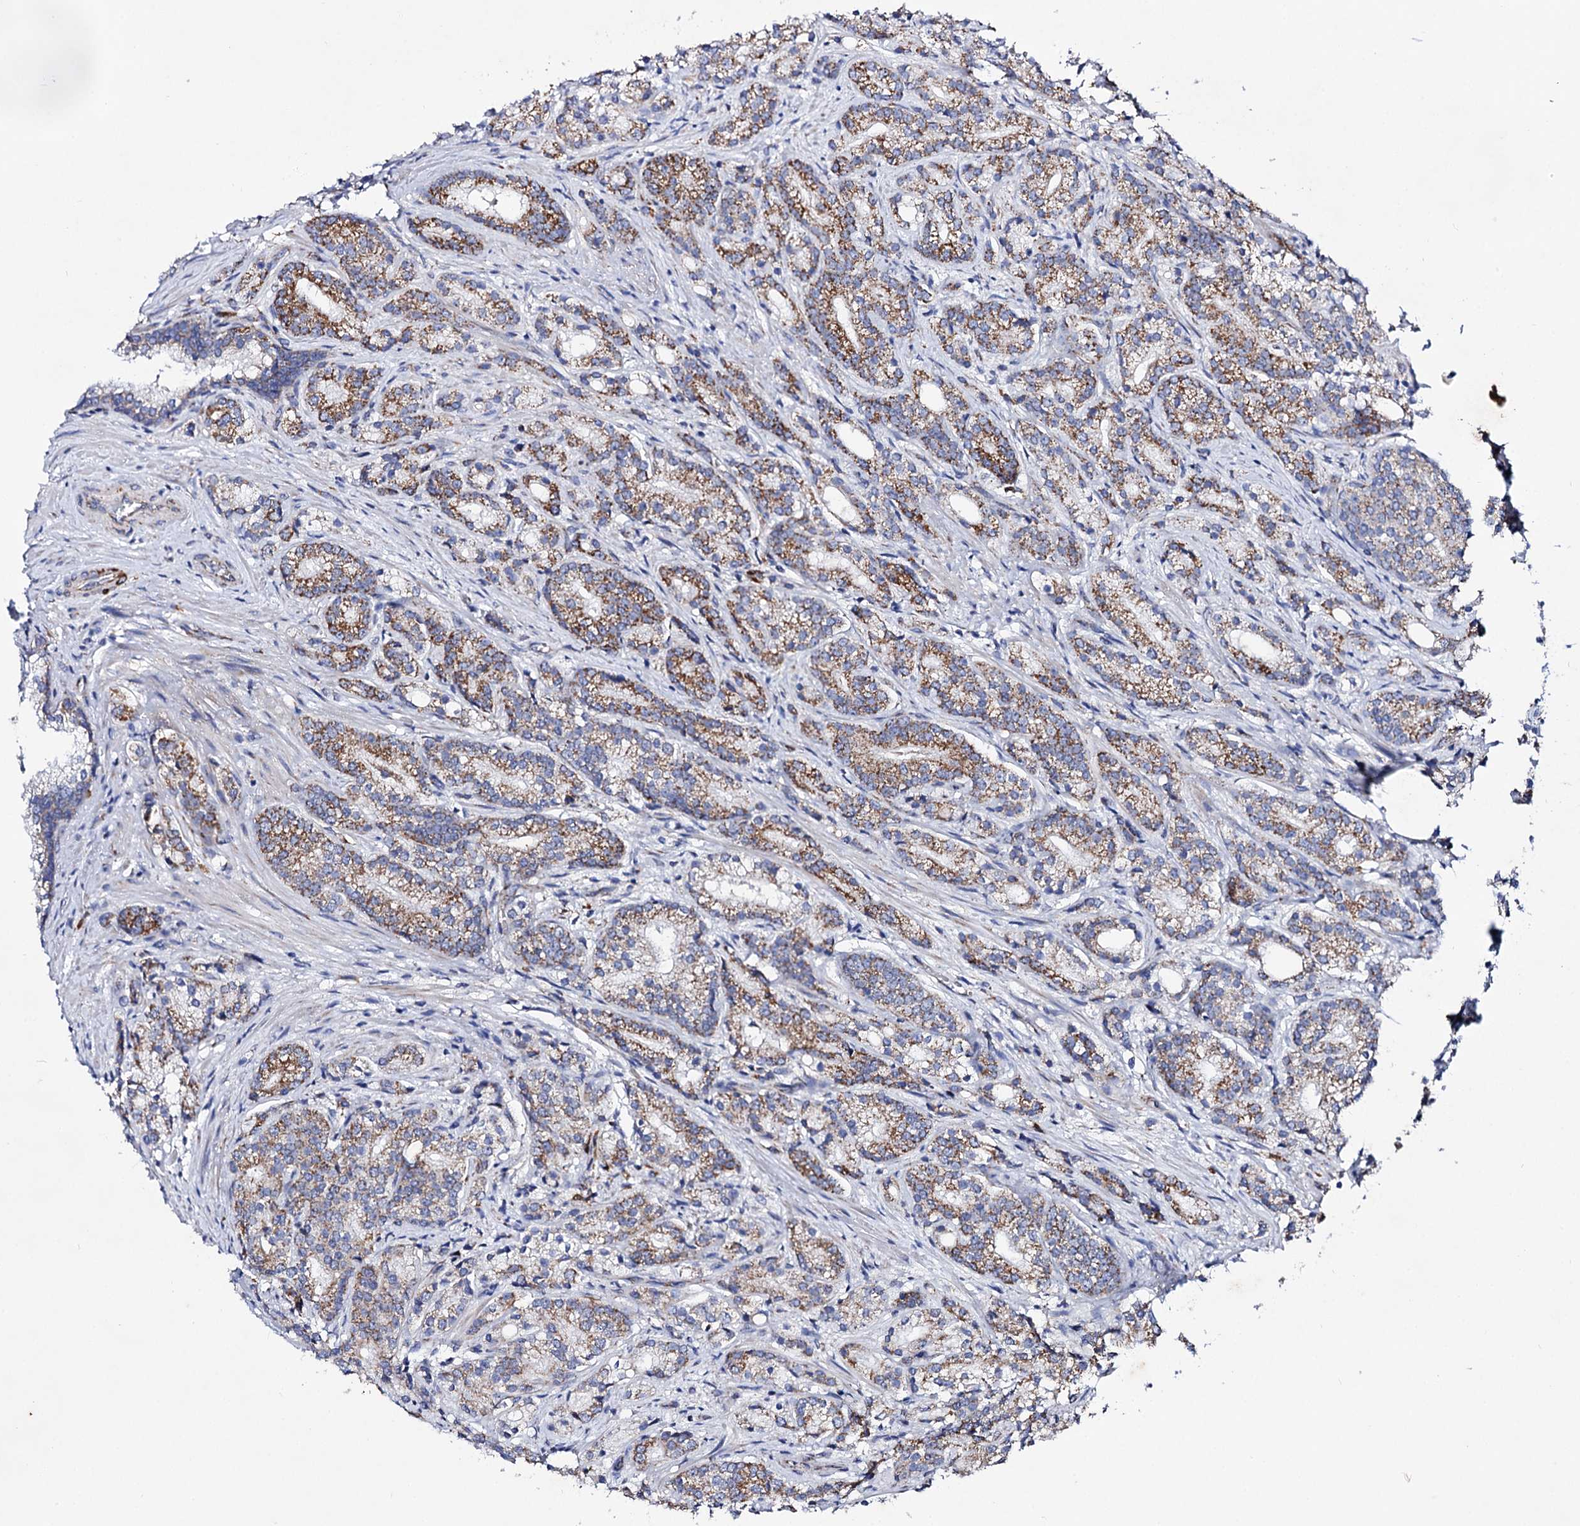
{"staining": {"intensity": "moderate", "quantity": "25%-75%", "location": "cytoplasmic/membranous"}, "tissue": "prostate cancer", "cell_type": "Tumor cells", "image_type": "cancer", "snomed": [{"axis": "morphology", "description": "Adenocarcinoma, Low grade"}, {"axis": "topography", "description": "Prostate"}], "caption": "Human low-grade adenocarcinoma (prostate) stained with a brown dye displays moderate cytoplasmic/membranous positive positivity in approximately 25%-75% of tumor cells.", "gene": "ACAD9", "patient": {"sex": "male", "age": 71}}